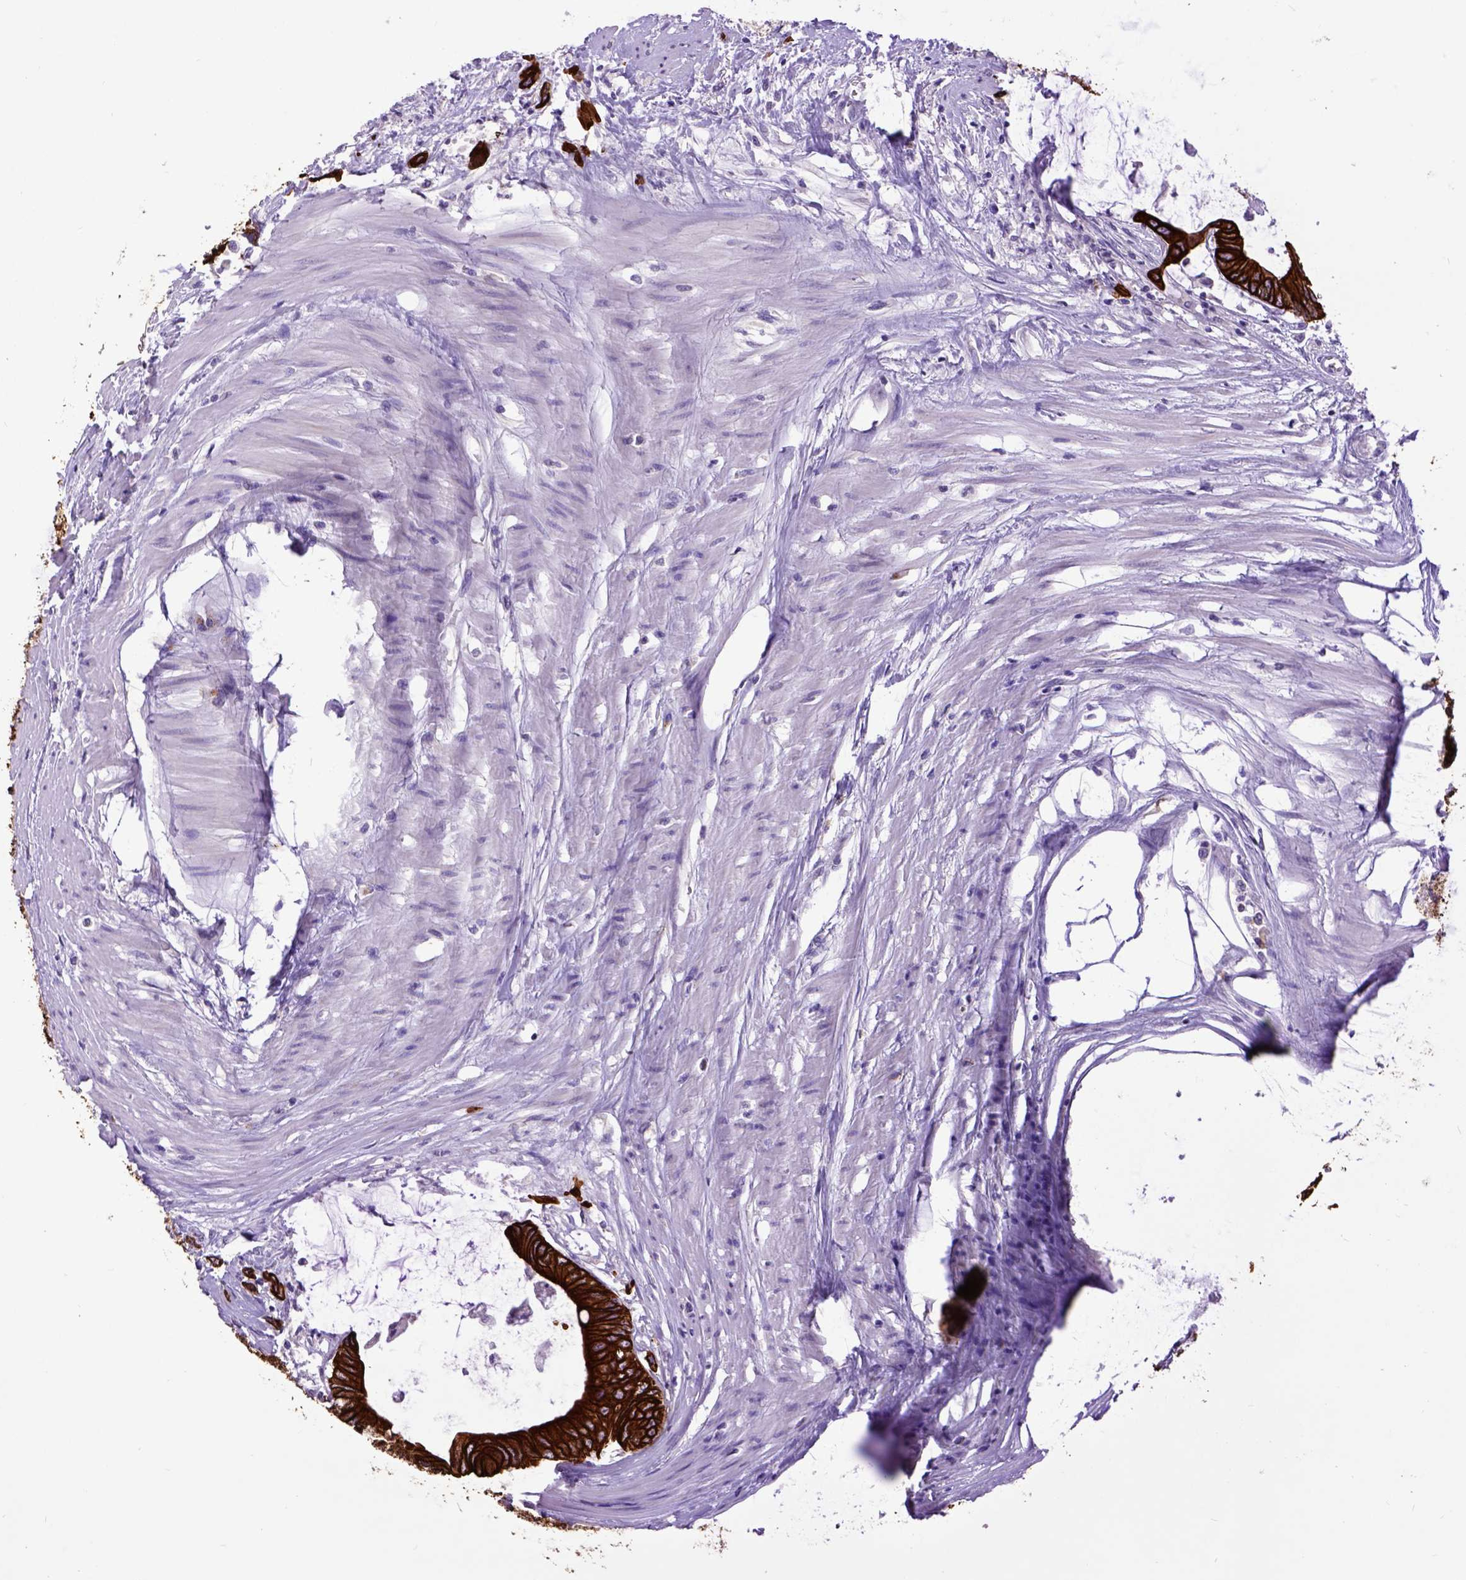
{"staining": {"intensity": "strong", "quantity": ">75%", "location": "cytoplasmic/membranous"}, "tissue": "colorectal cancer", "cell_type": "Tumor cells", "image_type": "cancer", "snomed": [{"axis": "morphology", "description": "Adenocarcinoma, NOS"}, {"axis": "topography", "description": "Rectum"}], "caption": "Immunohistochemical staining of human adenocarcinoma (colorectal) demonstrates strong cytoplasmic/membranous protein positivity in about >75% of tumor cells.", "gene": "RAB25", "patient": {"sex": "male", "age": 59}}